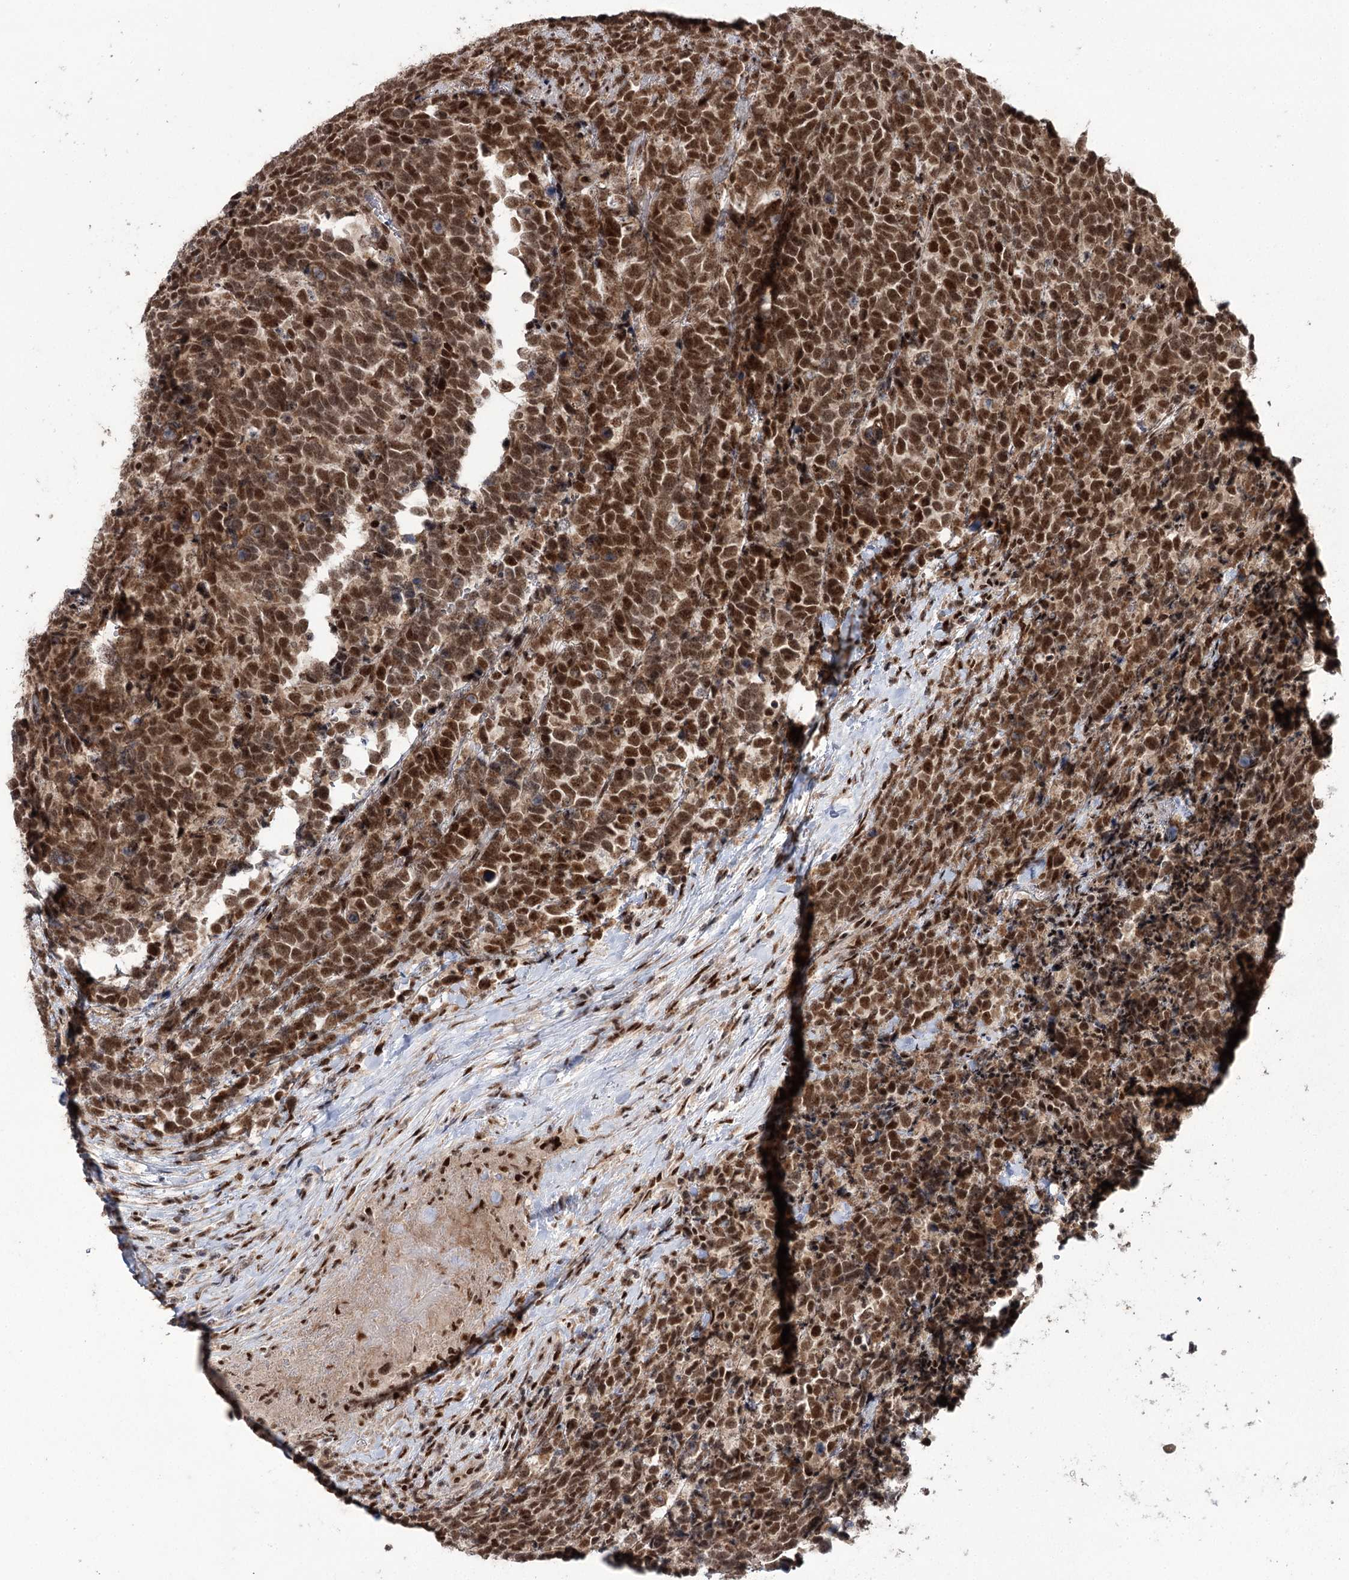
{"staining": {"intensity": "strong", "quantity": ">75%", "location": "nuclear"}, "tissue": "urothelial cancer", "cell_type": "Tumor cells", "image_type": "cancer", "snomed": [{"axis": "morphology", "description": "Urothelial carcinoma, High grade"}, {"axis": "topography", "description": "Urinary bladder"}], "caption": "Urothelial carcinoma (high-grade) tissue displays strong nuclear expression in approximately >75% of tumor cells", "gene": "ERCC3", "patient": {"sex": "female", "age": 82}}